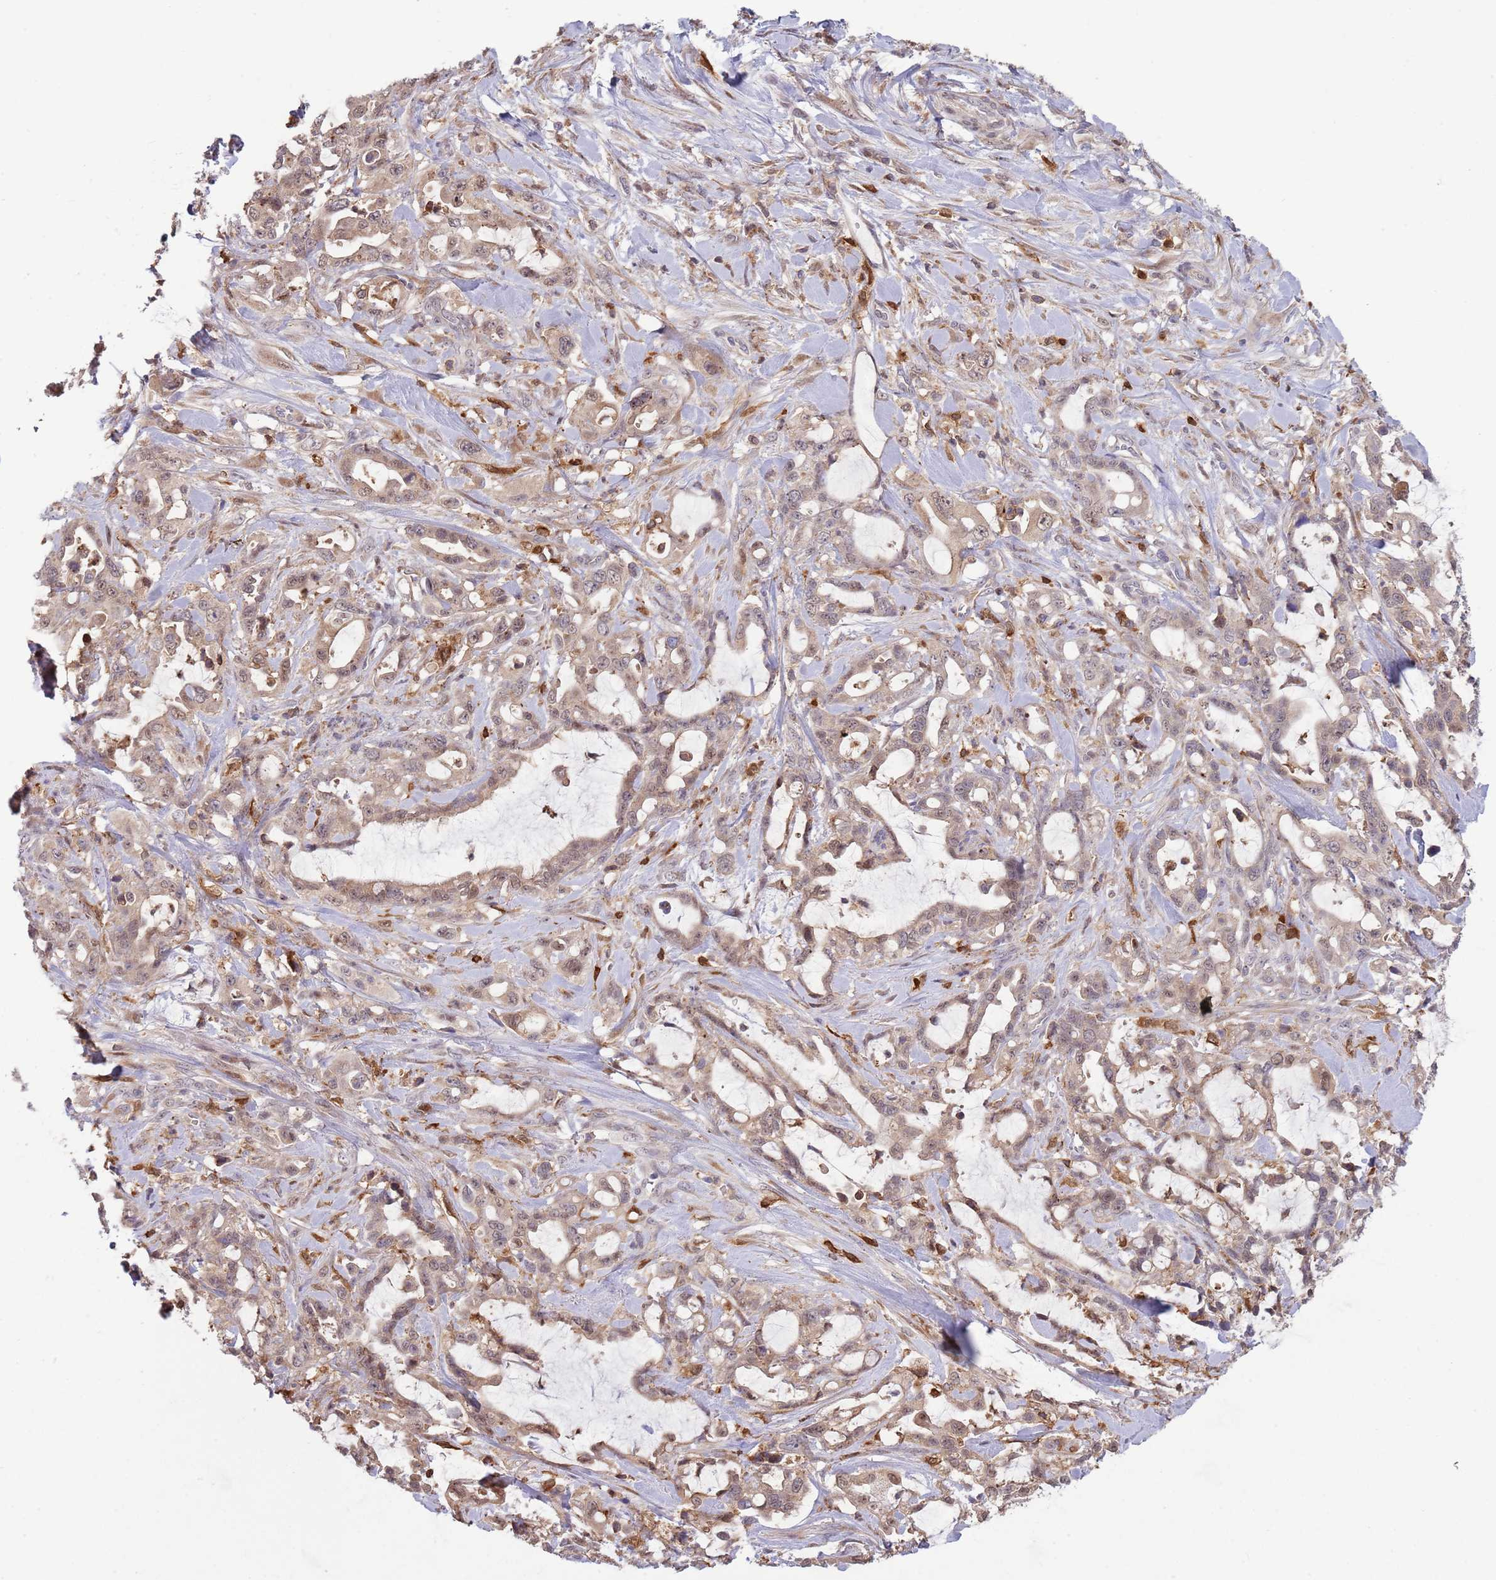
{"staining": {"intensity": "weak", "quantity": "25%-75%", "location": "nuclear"}, "tissue": "pancreatic cancer", "cell_type": "Tumor cells", "image_type": "cancer", "snomed": [{"axis": "morphology", "description": "Adenocarcinoma, NOS"}, {"axis": "topography", "description": "Pancreas"}], "caption": "This is a histology image of immunohistochemistry staining of pancreatic cancer (adenocarcinoma), which shows weak expression in the nuclear of tumor cells.", "gene": "CCNJL", "patient": {"sex": "female", "age": 61}}